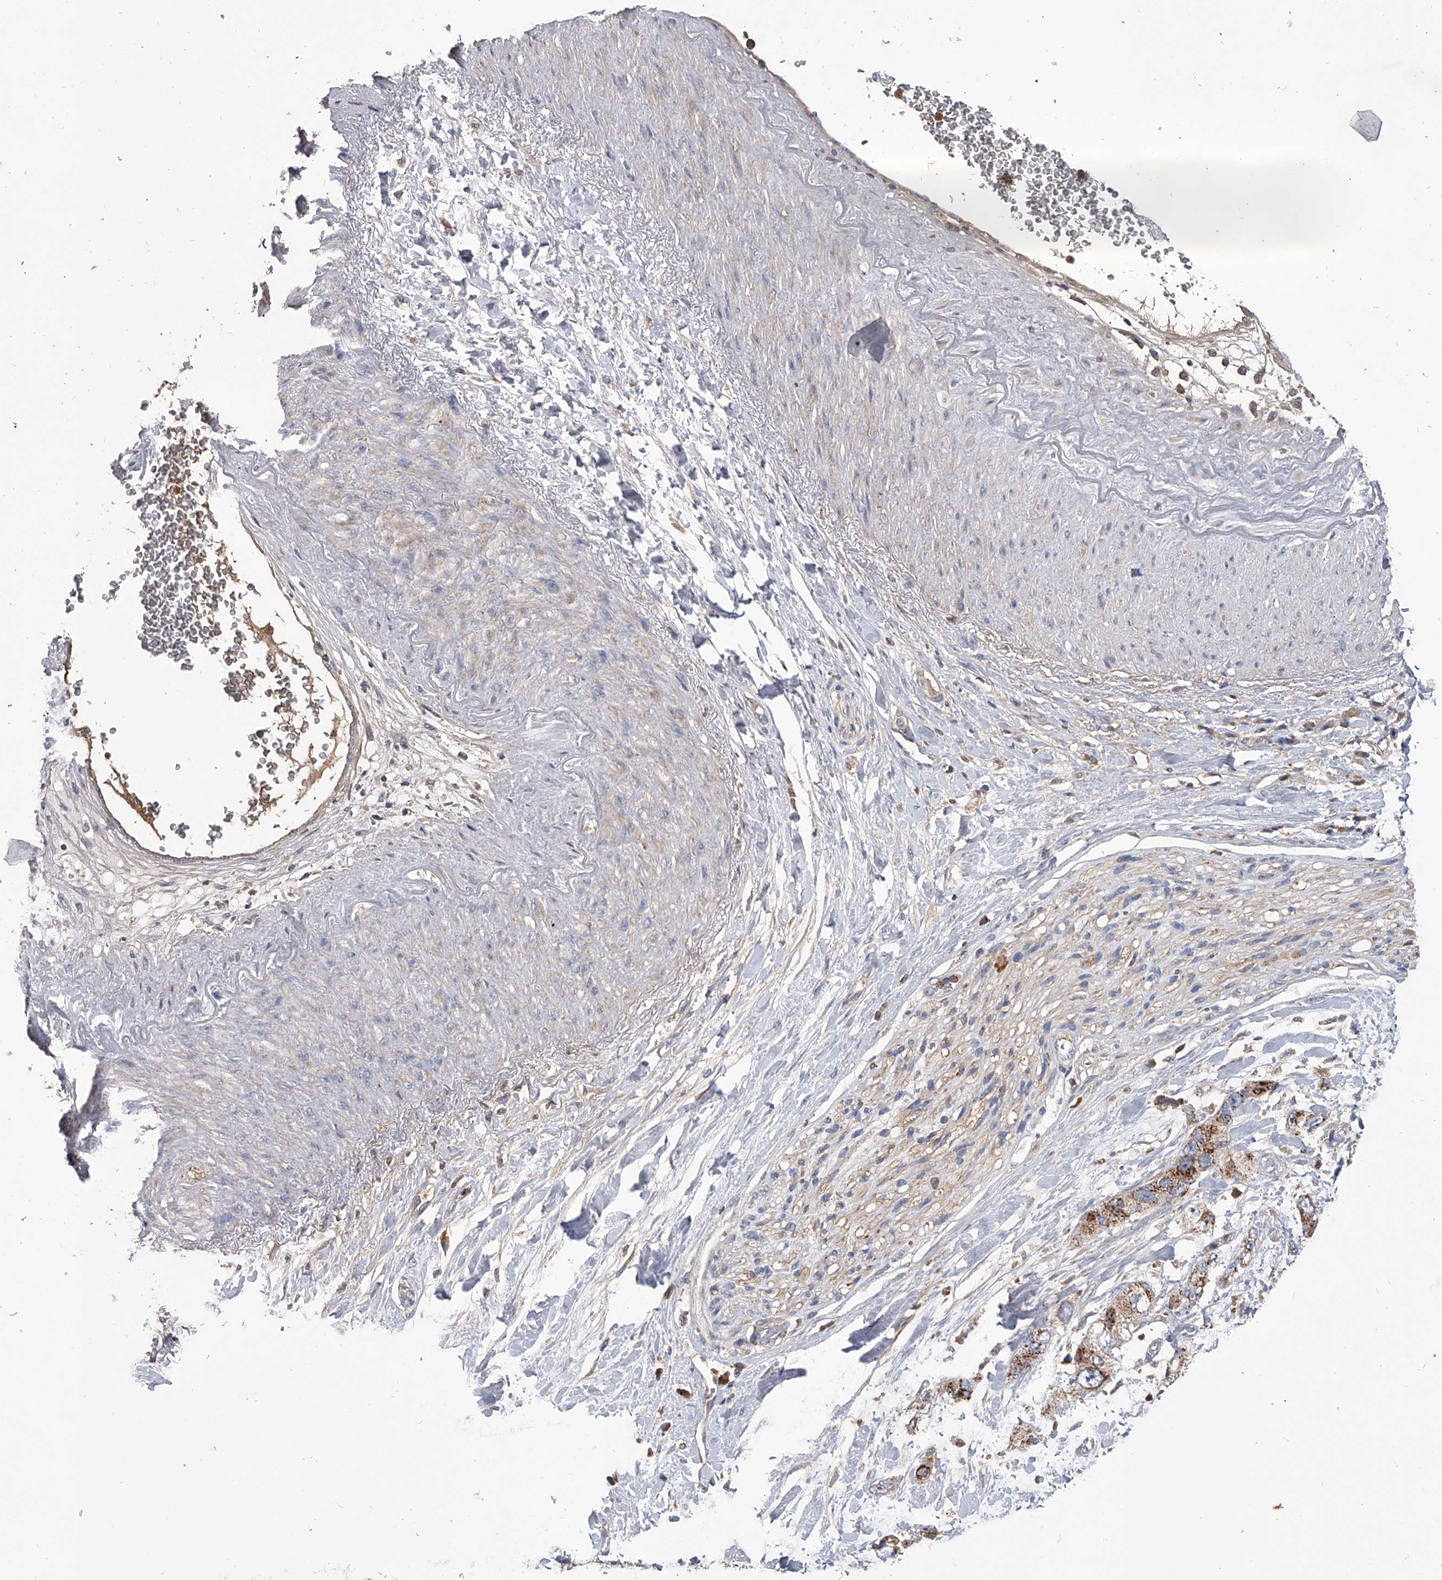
{"staining": {"intensity": "moderate", "quantity": ">75%", "location": "cytoplasmic/membranous"}, "tissue": "pancreatic cancer", "cell_type": "Tumor cells", "image_type": "cancer", "snomed": [{"axis": "morphology", "description": "Adenocarcinoma, NOS"}, {"axis": "topography", "description": "Pancreas"}], "caption": "DAB immunohistochemical staining of human adenocarcinoma (pancreatic) reveals moderate cytoplasmic/membranous protein expression in approximately >75% of tumor cells.", "gene": "NRP1", "patient": {"sex": "female", "age": 73}}